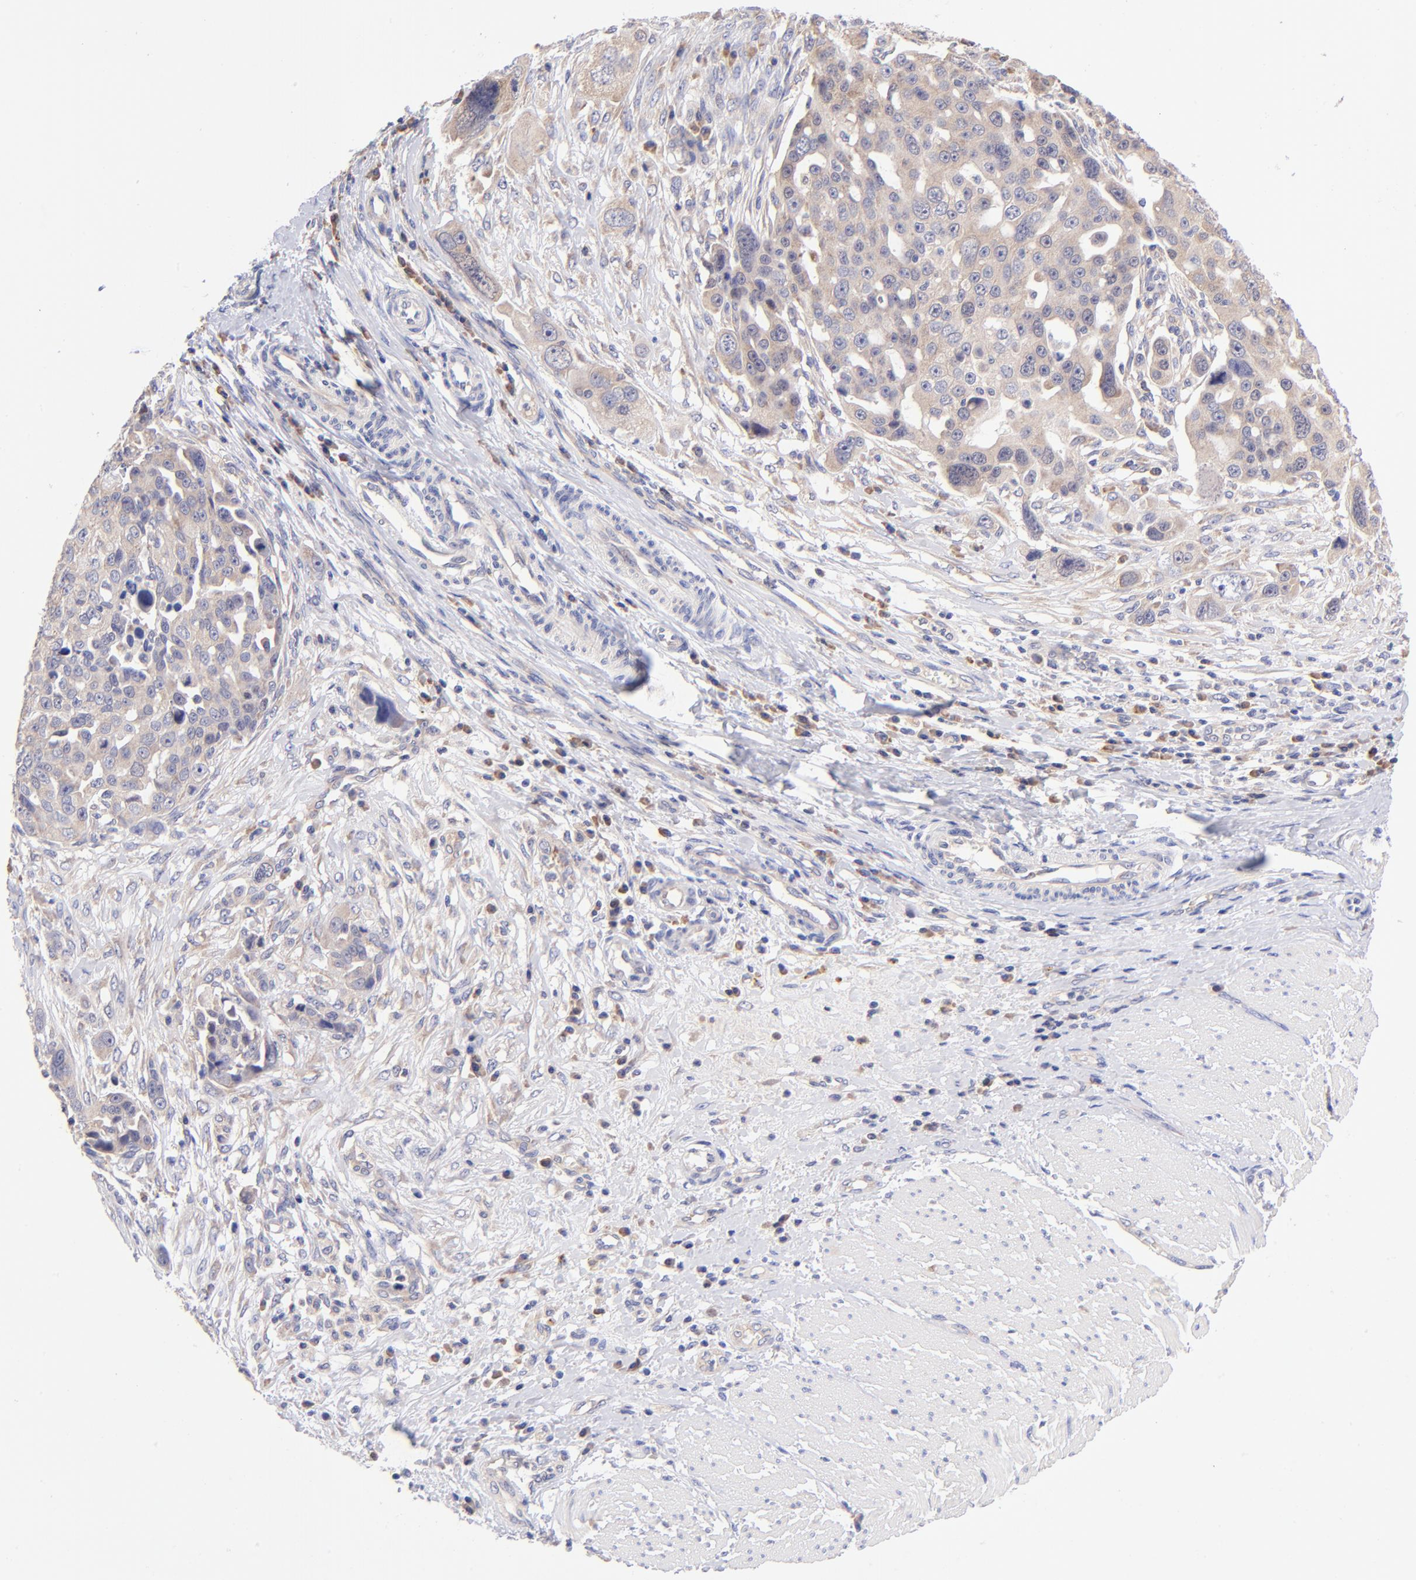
{"staining": {"intensity": "weak", "quantity": ">75%", "location": "cytoplasmic/membranous"}, "tissue": "ovarian cancer", "cell_type": "Tumor cells", "image_type": "cancer", "snomed": [{"axis": "morphology", "description": "Carcinoma, endometroid"}, {"axis": "topography", "description": "Ovary"}], "caption": "Protein expression analysis of endometroid carcinoma (ovarian) shows weak cytoplasmic/membranous positivity in approximately >75% of tumor cells.", "gene": "RPL11", "patient": {"sex": "female", "age": 75}}